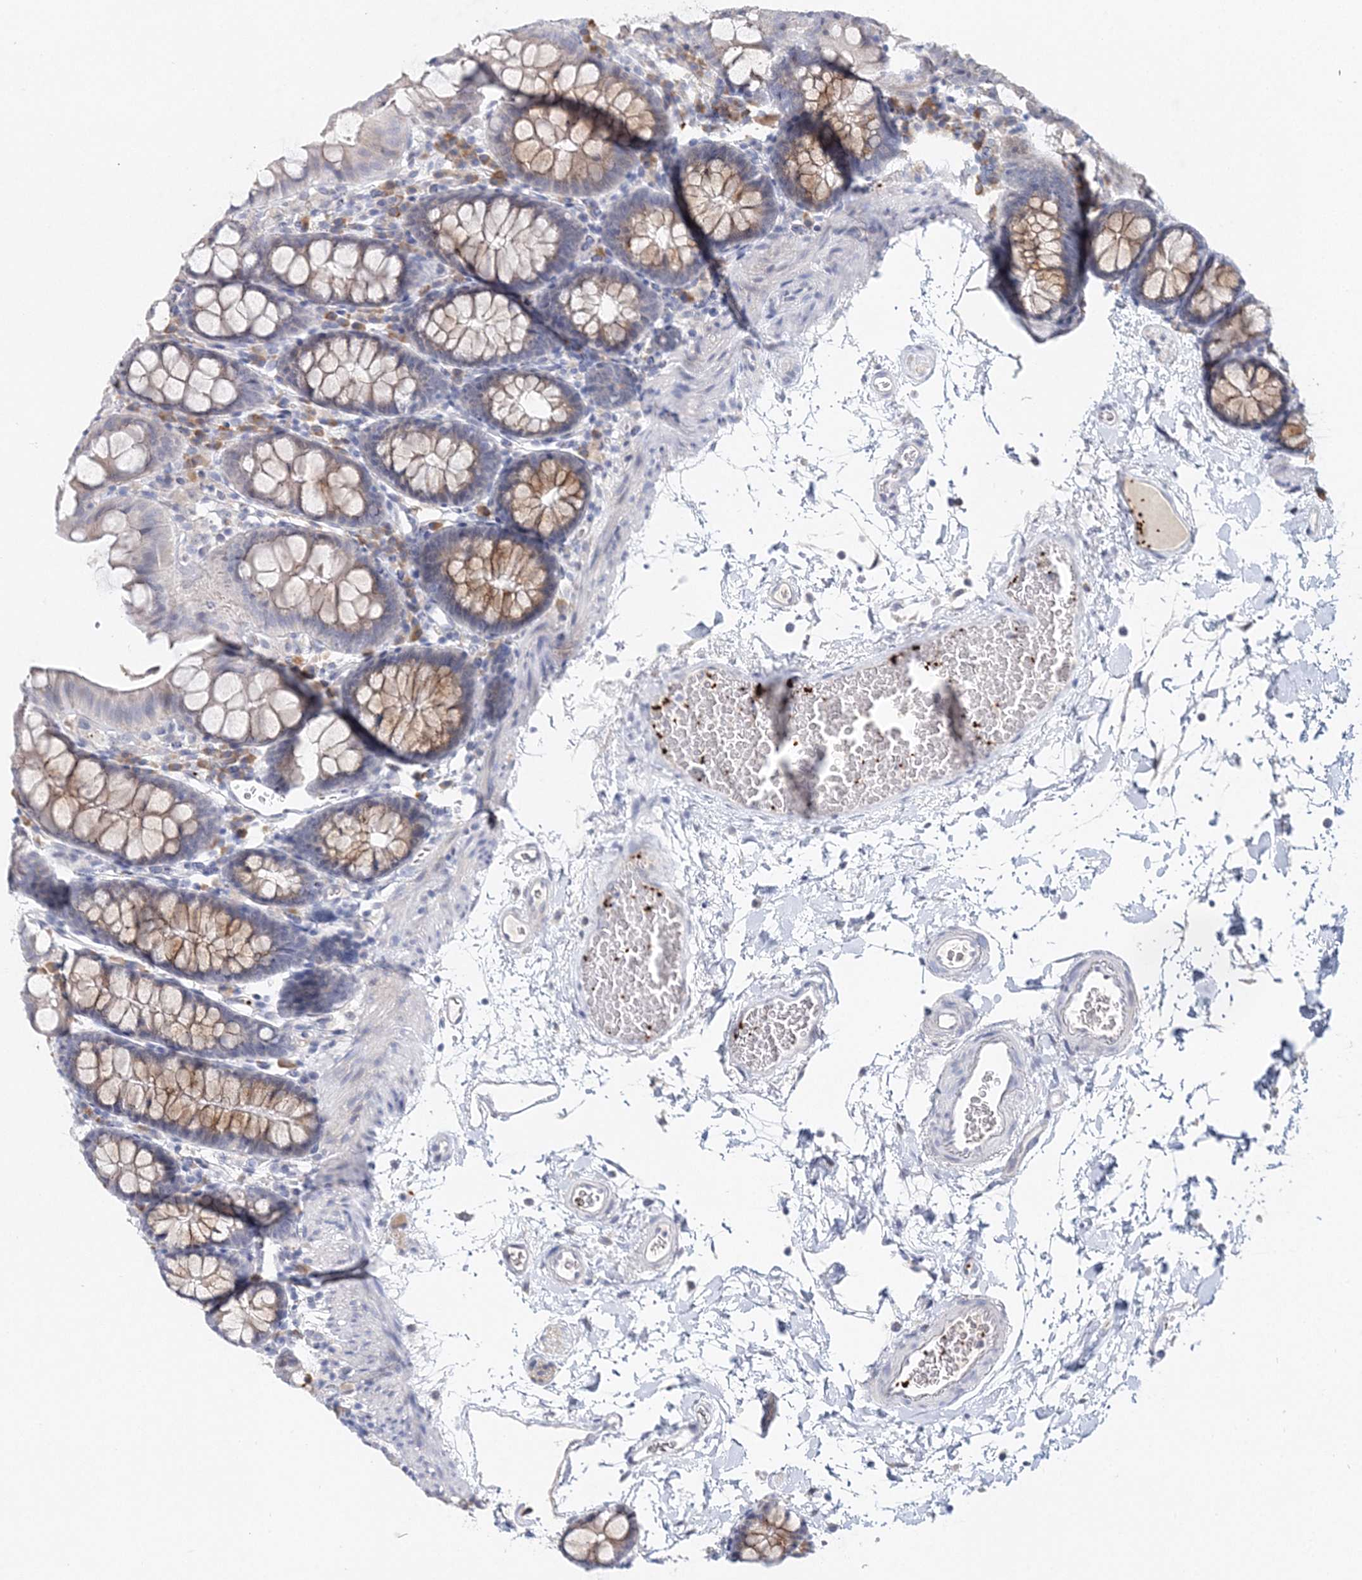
{"staining": {"intensity": "negative", "quantity": "none", "location": "none"}, "tissue": "colon", "cell_type": "Endothelial cells", "image_type": "normal", "snomed": [{"axis": "morphology", "description": "Normal tissue, NOS"}, {"axis": "topography", "description": "Colon"}], "caption": "This is an IHC histopathology image of normal colon. There is no positivity in endothelial cells.", "gene": "MYOZ2", "patient": {"sex": "male", "age": 75}}